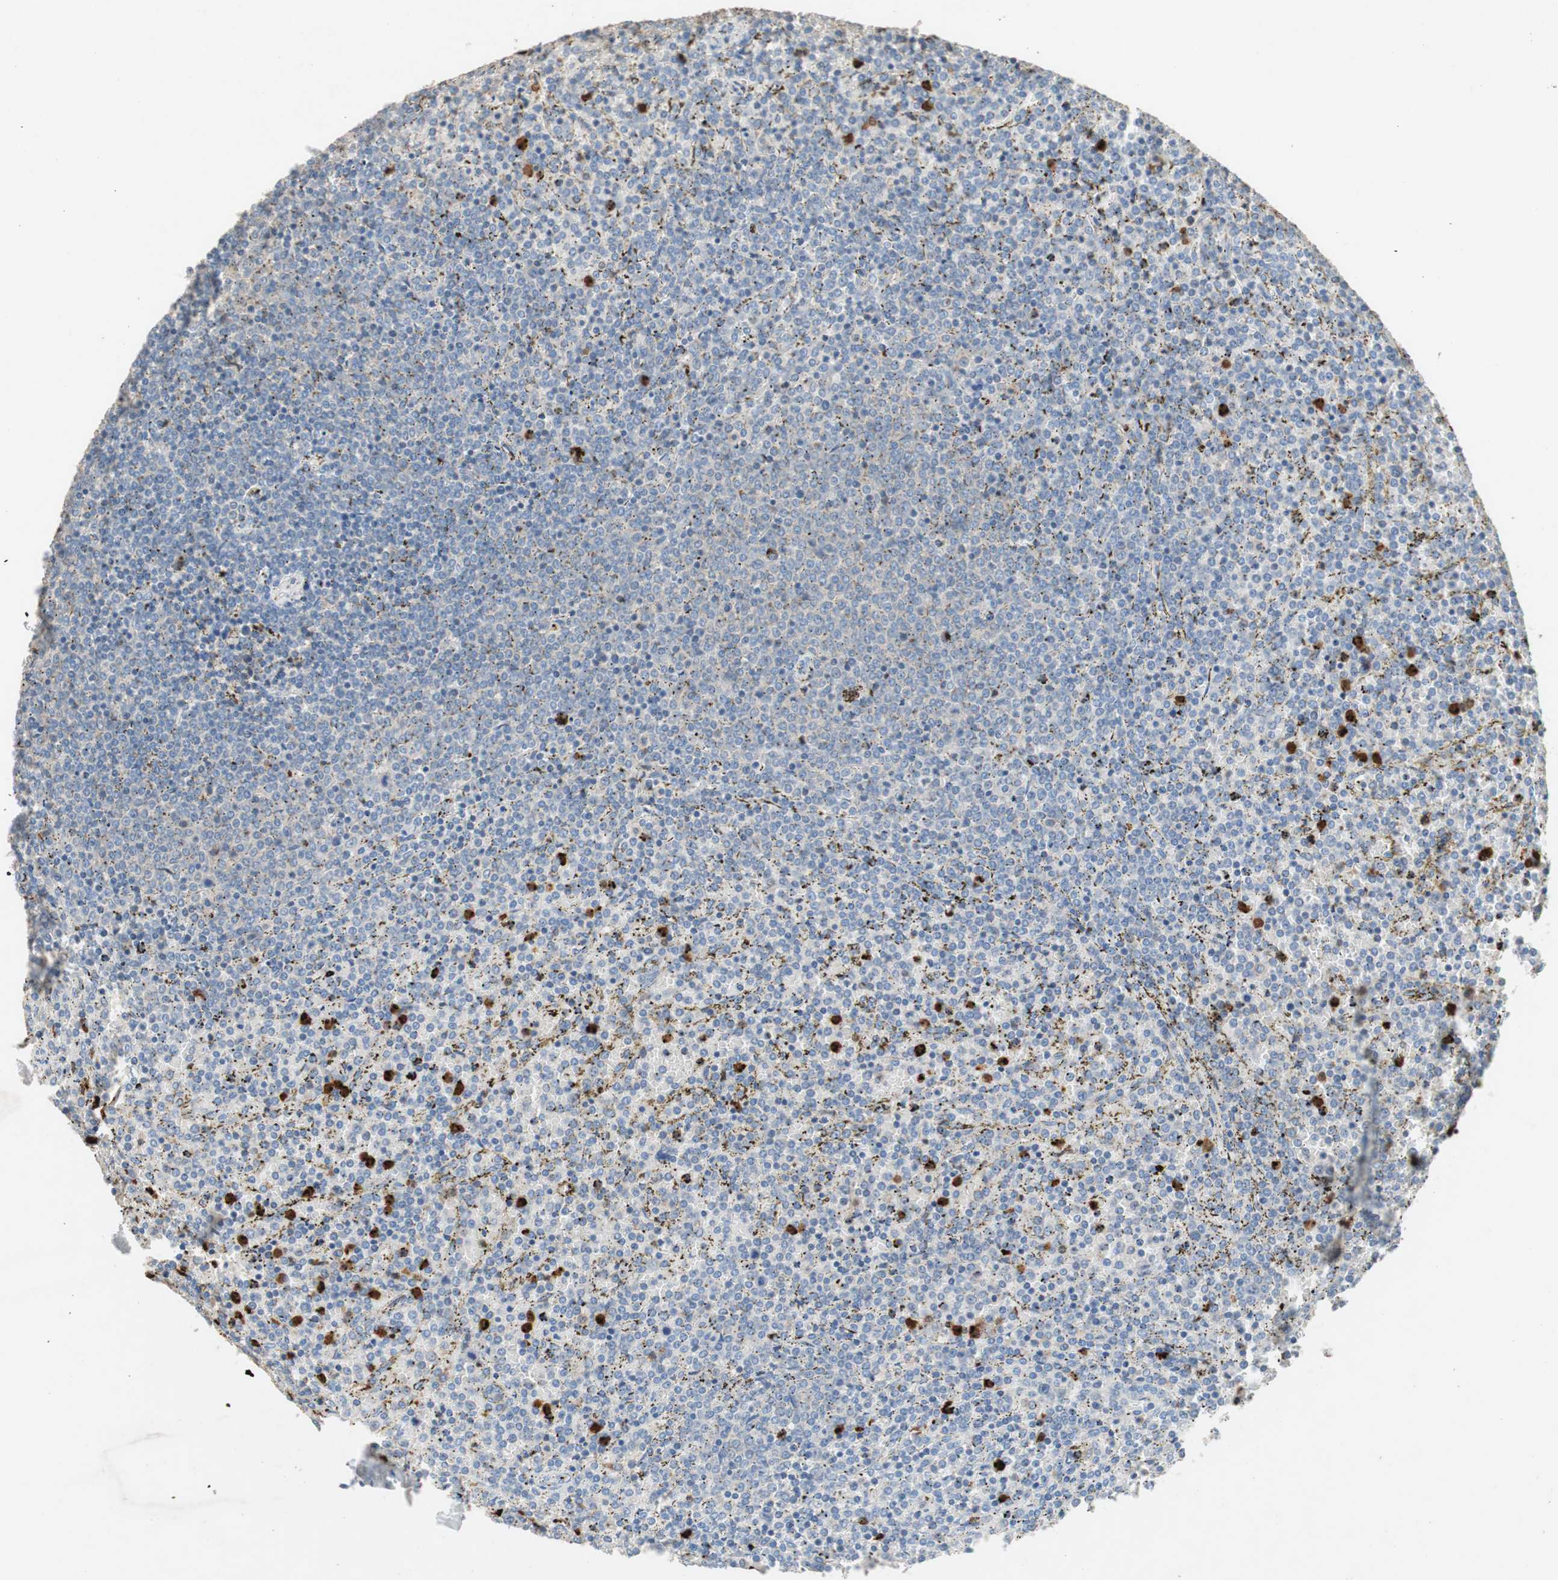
{"staining": {"intensity": "negative", "quantity": "none", "location": "none"}, "tissue": "lymphoma", "cell_type": "Tumor cells", "image_type": "cancer", "snomed": [{"axis": "morphology", "description": "Malignant lymphoma, non-Hodgkin's type, Low grade"}, {"axis": "topography", "description": "Spleen"}], "caption": "Tumor cells show no significant expression in lymphoma. (DAB (3,3'-diaminobenzidine) immunohistochemistry (IHC) visualized using brightfield microscopy, high magnification).", "gene": "CLEC4D", "patient": {"sex": "female", "age": 77}}